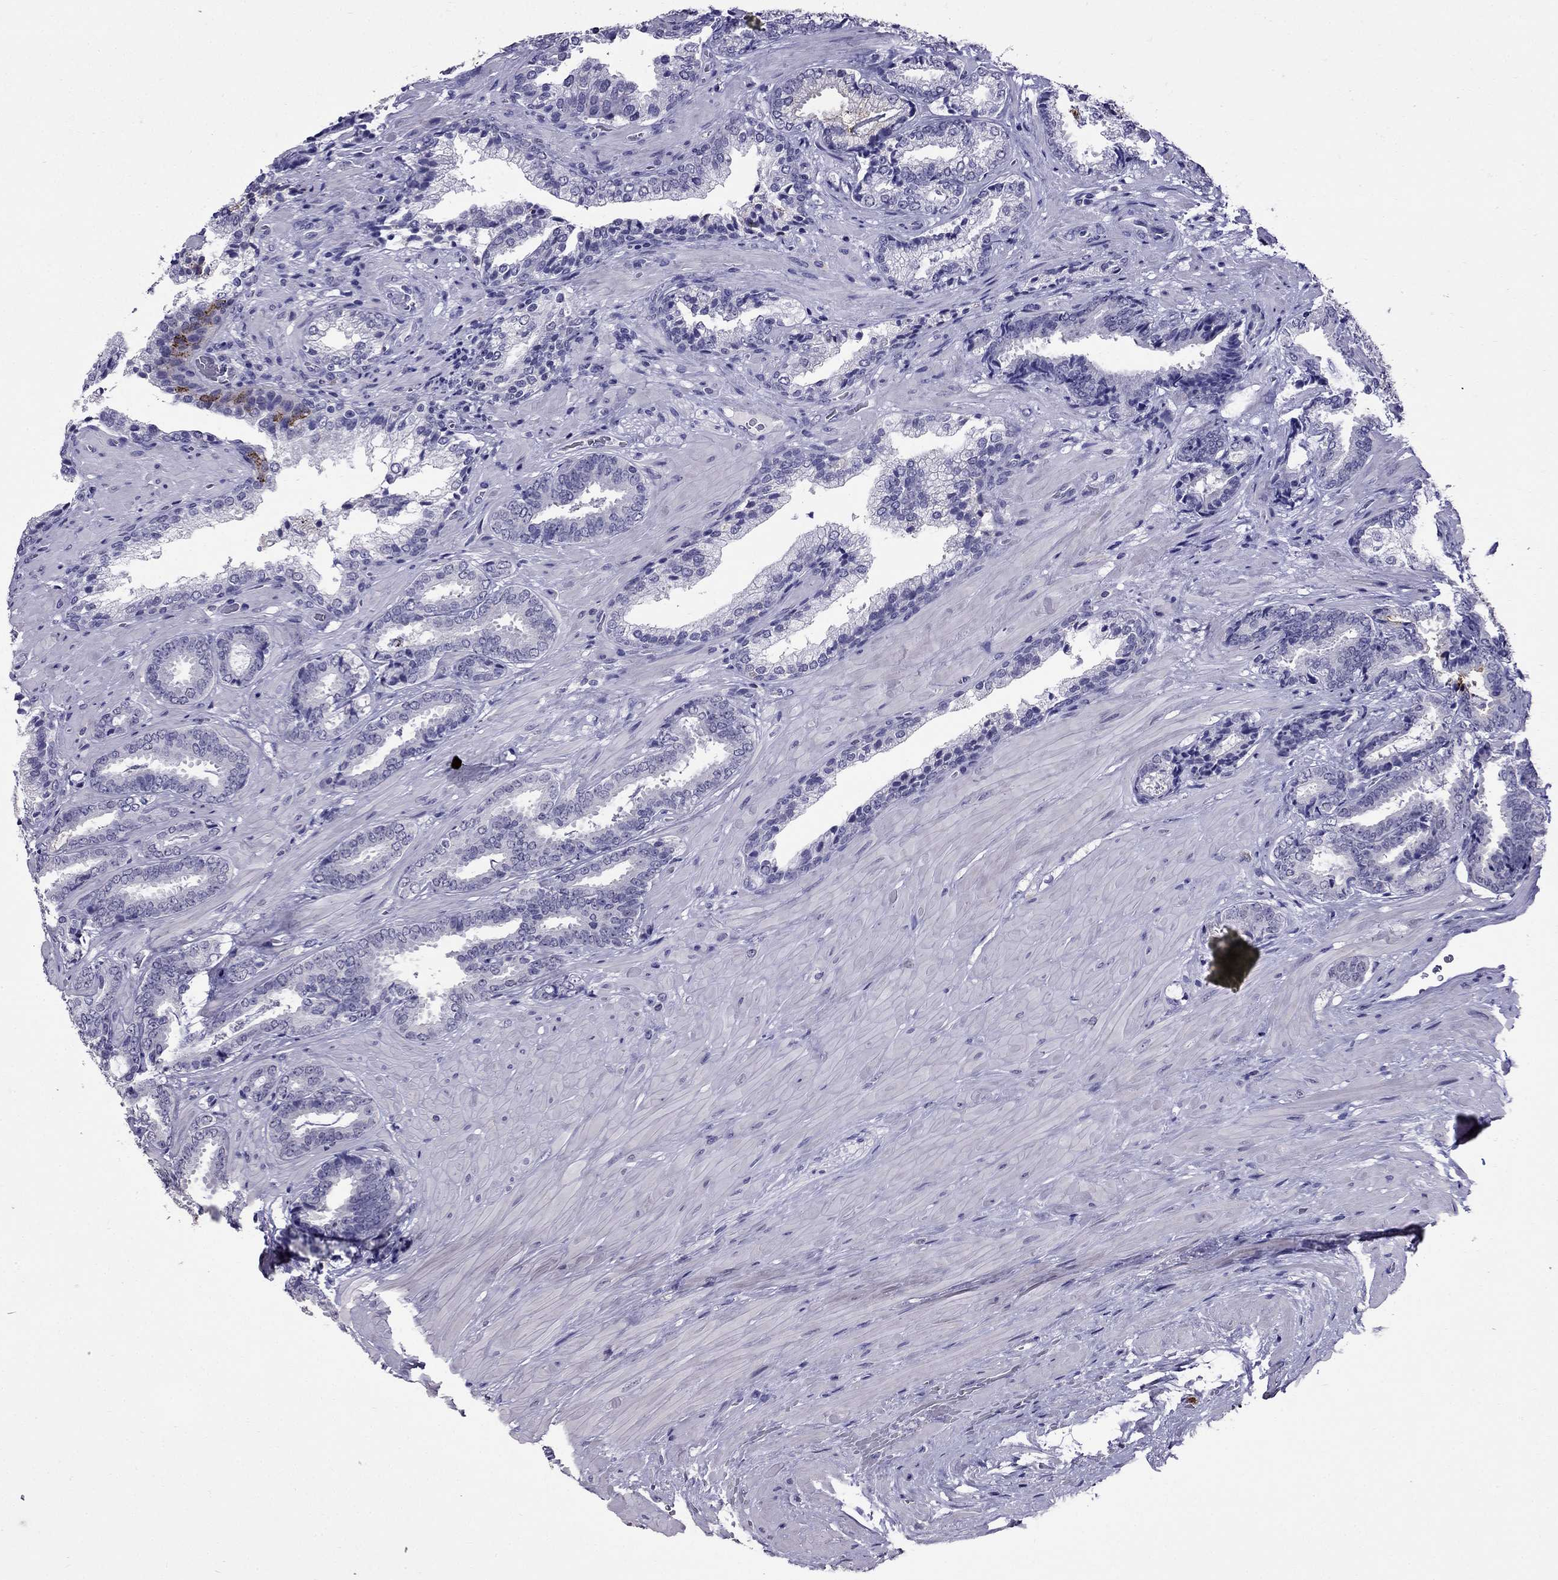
{"staining": {"intensity": "strong", "quantity": "<25%", "location": "cytoplasmic/membranous"}, "tissue": "prostate cancer", "cell_type": "Tumor cells", "image_type": "cancer", "snomed": [{"axis": "morphology", "description": "Adenocarcinoma, Low grade"}, {"axis": "topography", "description": "Prostate"}], "caption": "Prostate cancer (low-grade adenocarcinoma) was stained to show a protein in brown. There is medium levels of strong cytoplasmic/membranous positivity in about <25% of tumor cells.", "gene": "OLFM4", "patient": {"sex": "male", "age": 61}}